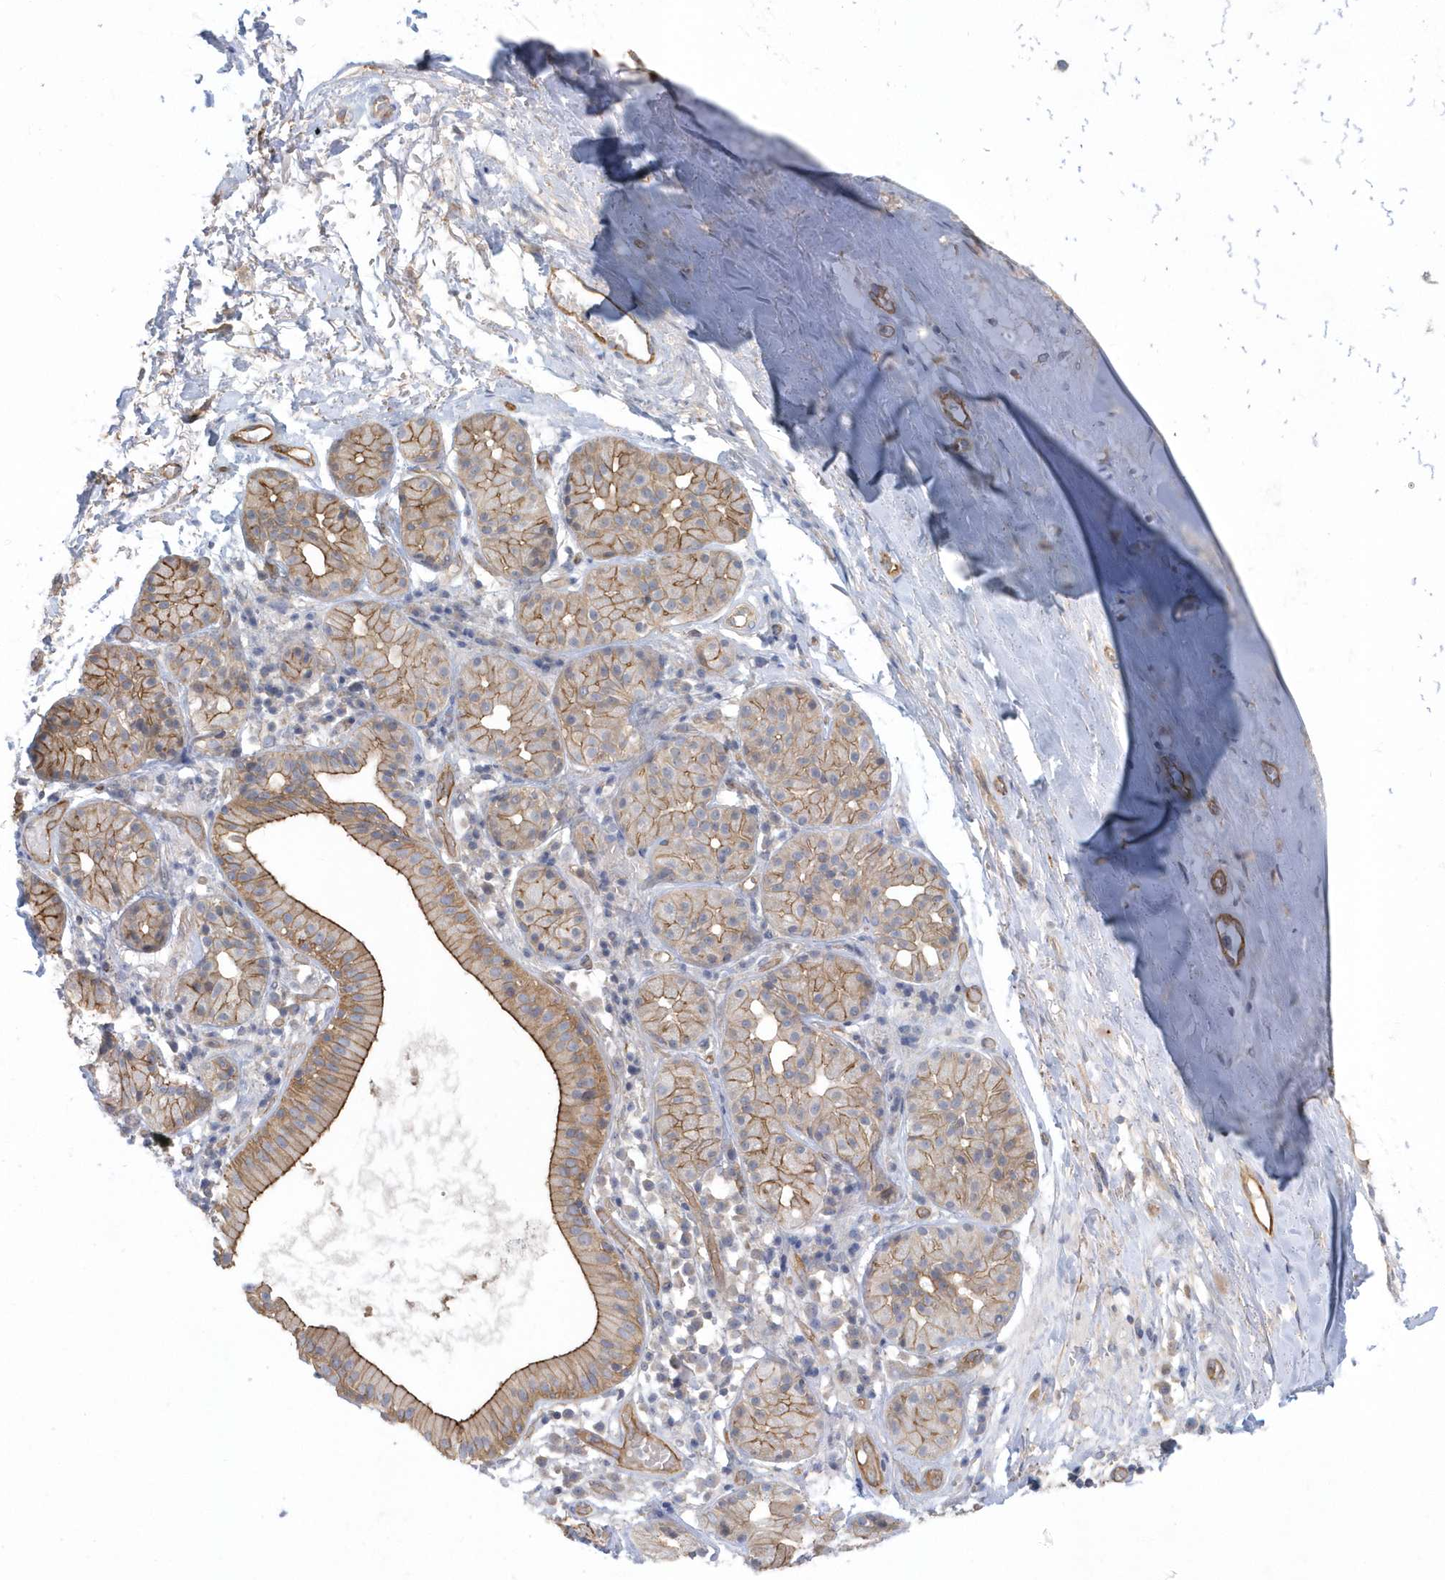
{"staining": {"intensity": "negative", "quantity": "none", "location": "none"}, "tissue": "adipose tissue", "cell_type": "Adipocytes", "image_type": "normal", "snomed": [{"axis": "morphology", "description": "Normal tissue, NOS"}, {"axis": "morphology", "description": "Basal cell carcinoma"}, {"axis": "topography", "description": "Cartilage tissue"}, {"axis": "topography", "description": "Nasopharynx"}, {"axis": "topography", "description": "Oral tissue"}], "caption": "Immunohistochemistry image of normal adipose tissue: adipose tissue stained with DAB (3,3'-diaminobenzidine) displays no significant protein expression in adipocytes. Brightfield microscopy of immunohistochemistry (IHC) stained with DAB (brown) and hematoxylin (blue), captured at high magnification.", "gene": "RAI14", "patient": {"sex": "female", "age": 77}}